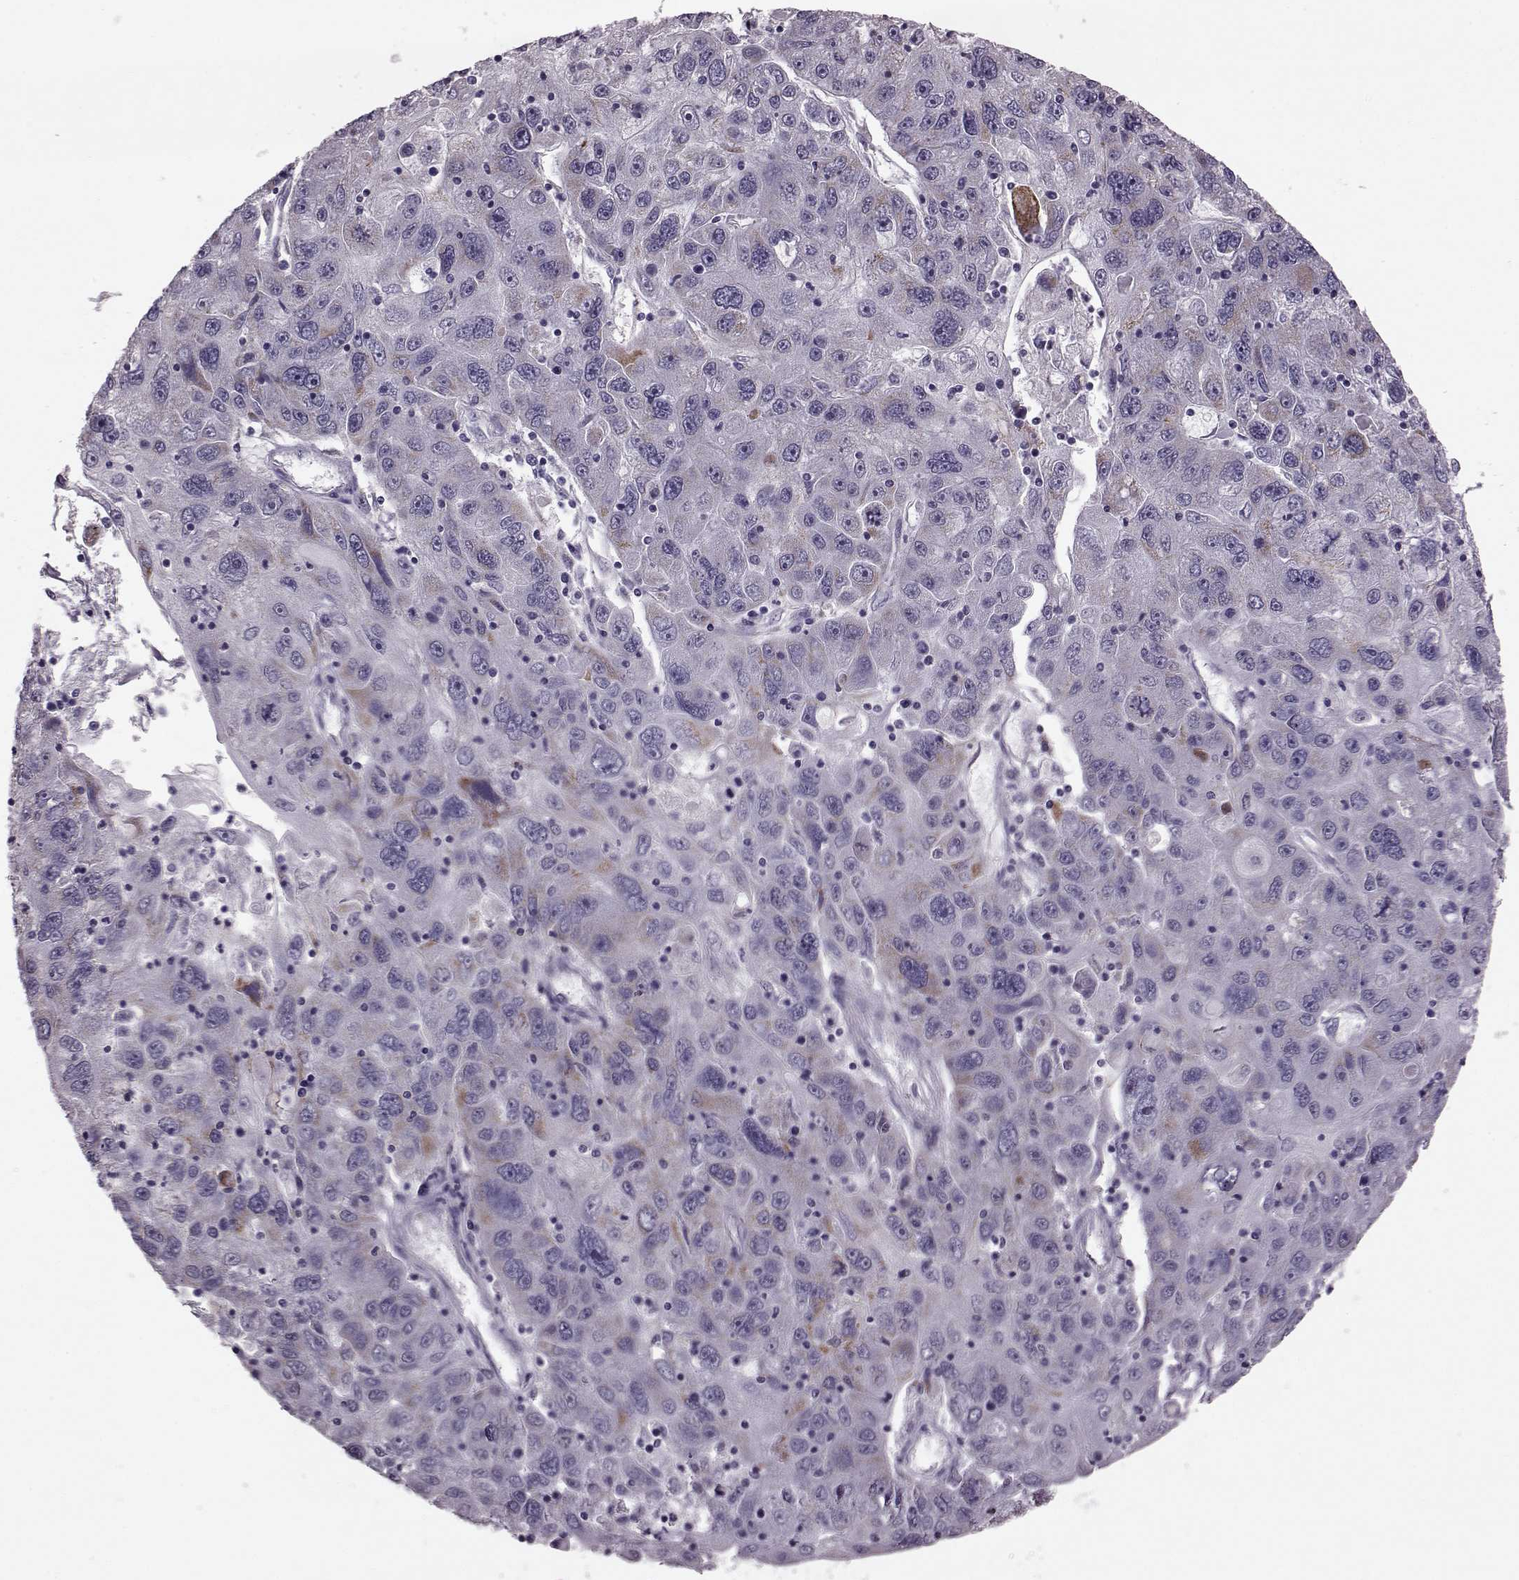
{"staining": {"intensity": "moderate", "quantity": "25%-75%", "location": "cytoplasmic/membranous"}, "tissue": "stomach cancer", "cell_type": "Tumor cells", "image_type": "cancer", "snomed": [{"axis": "morphology", "description": "Adenocarcinoma, NOS"}, {"axis": "topography", "description": "Stomach"}], "caption": "Immunohistochemistry (IHC) of human stomach cancer demonstrates medium levels of moderate cytoplasmic/membranous expression in about 25%-75% of tumor cells.", "gene": "RIMS2", "patient": {"sex": "male", "age": 56}}